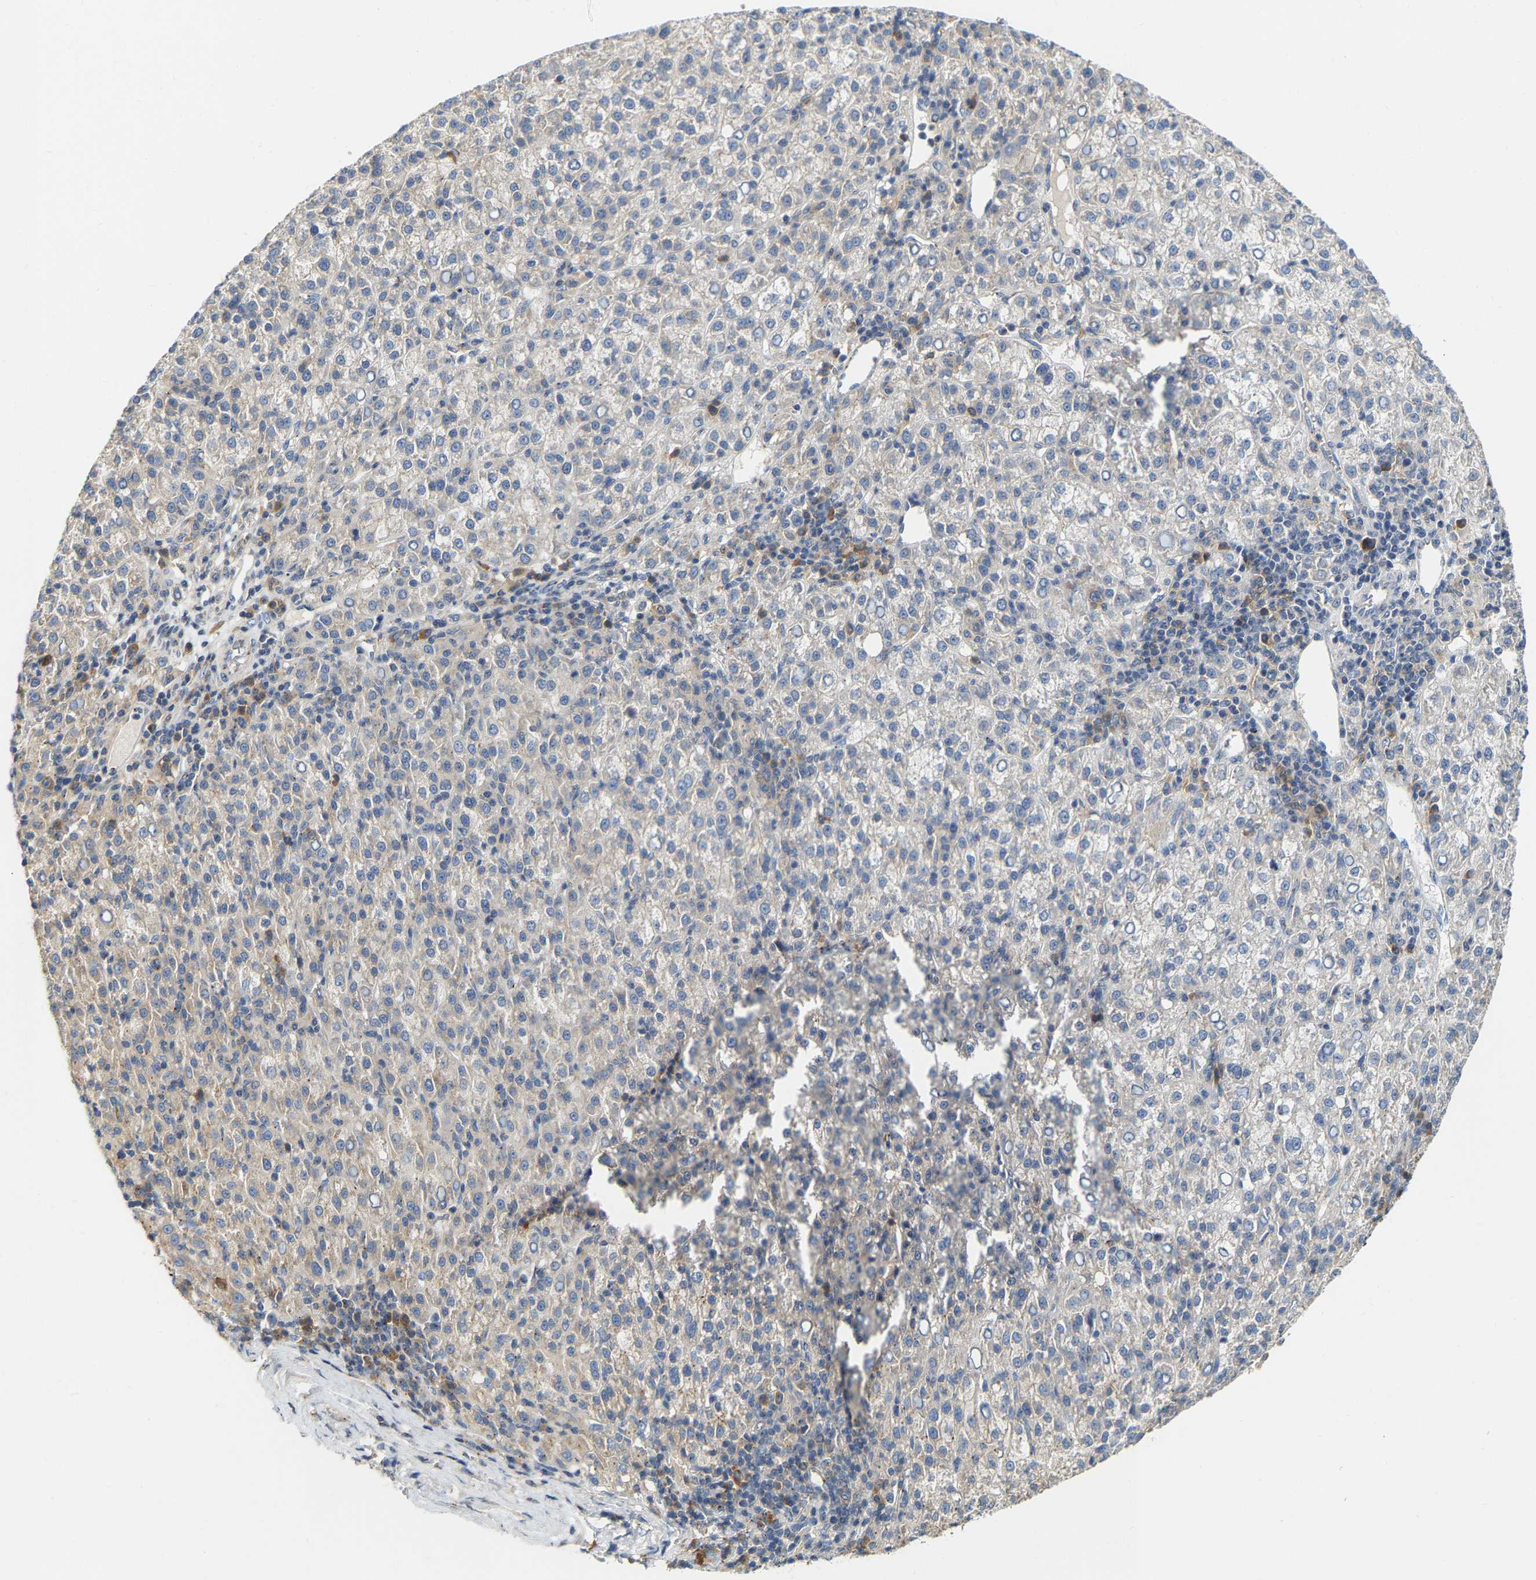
{"staining": {"intensity": "weak", "quantity": "<25%", "location": "cytoplasmic/membranous"}, "tissue": "liver cancer", "cell_type": "Tumor cells", "image_type": "cancer", "snomed": [{"axis": "morphology", "description": "Carcinoma, Hepatocellular, NOS"}, {"axis": "topography", "description": "Liver"}], "caption": "Image shows no significant protein positivity in tumor cells of liver cancer.", "gene": "PCNT", "patient": {"sex": "female", "age": 58}}